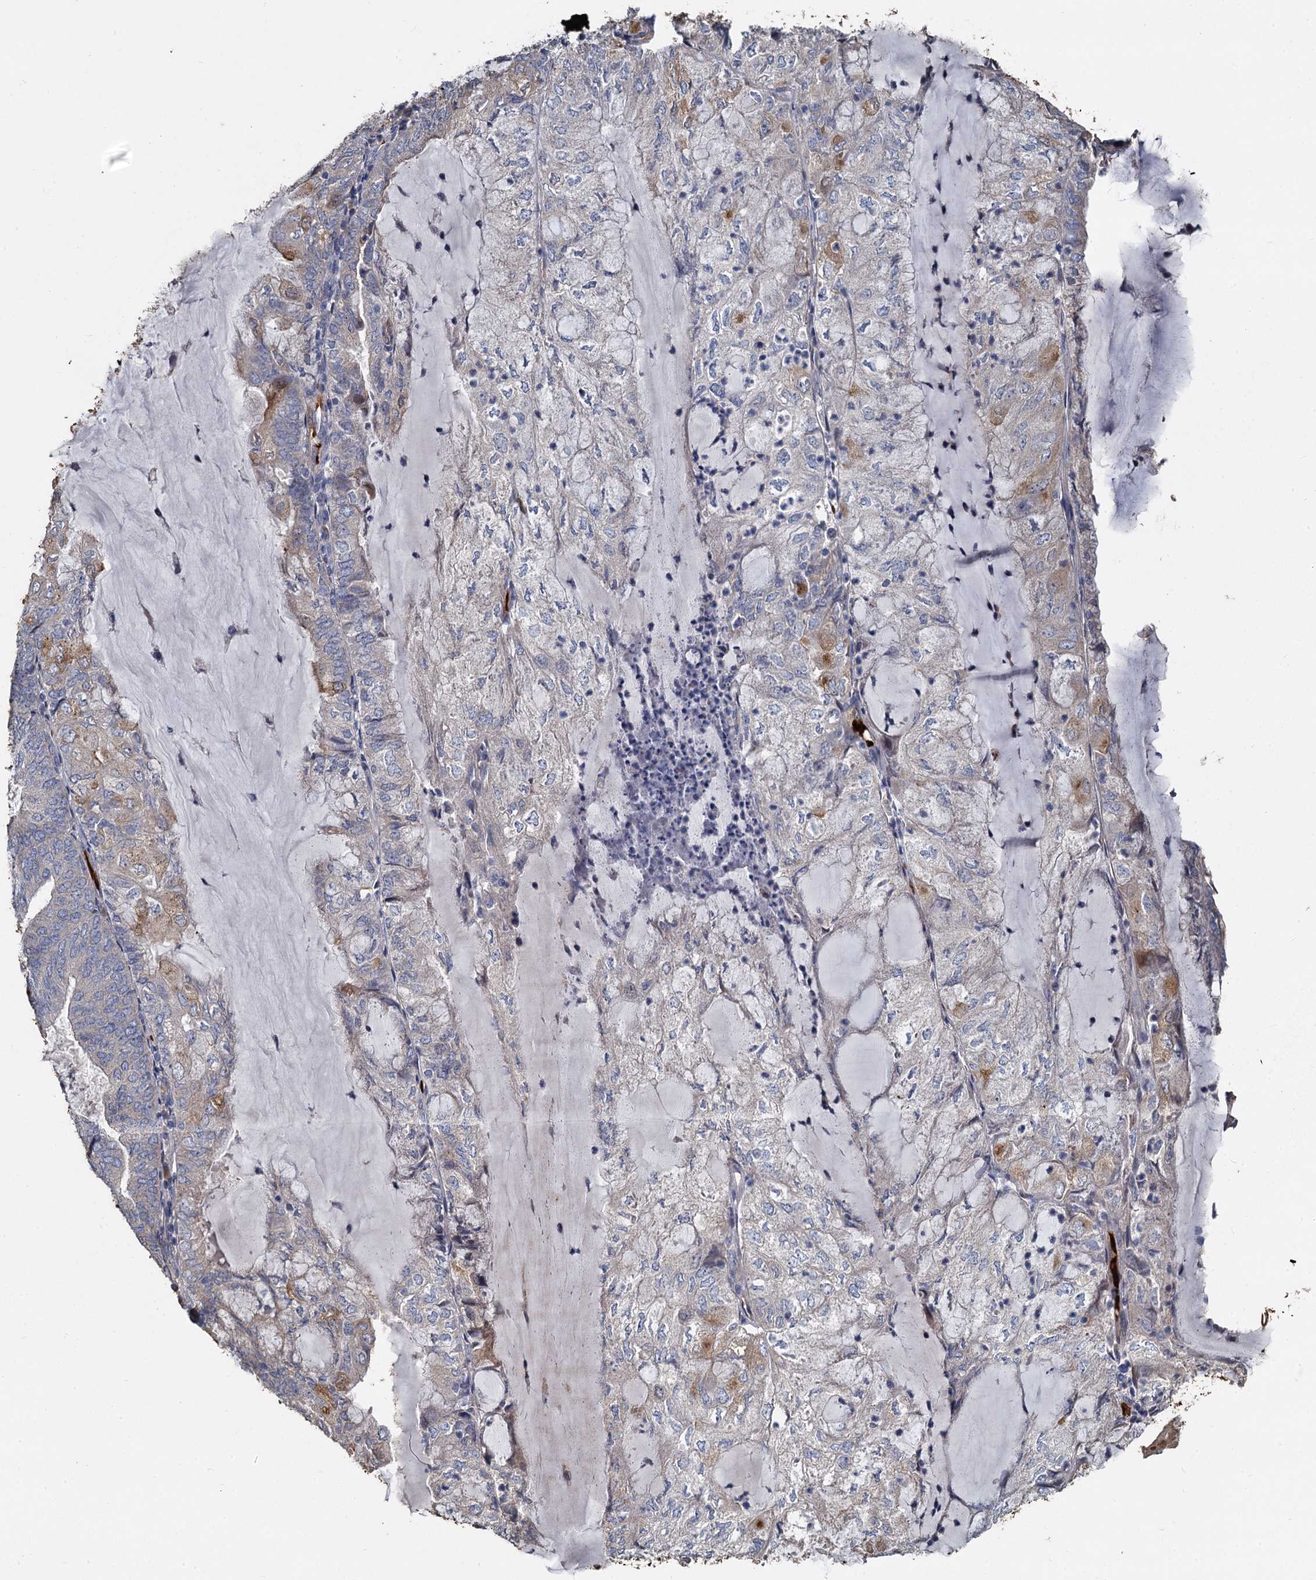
{"staining": {"intensity": "weak", "quantity": "<25%", "location": "cytoplasmic/membranous"}, "tissue": "endometrial cancer", "cell_type": "Tumor cells", "image_type": "cancer", "snomed": [{"axis": "morphology", "description": "Adenocarcinoma, NOS"}, {"axis": "topography", "description": "Endometrium"}], "caption": "The image demonstrates no significant staining in tumor cells of adenocarcinoma (endometrial).", "gene": "TCTN2", "patient": {"sex": "female", "age": 81}}